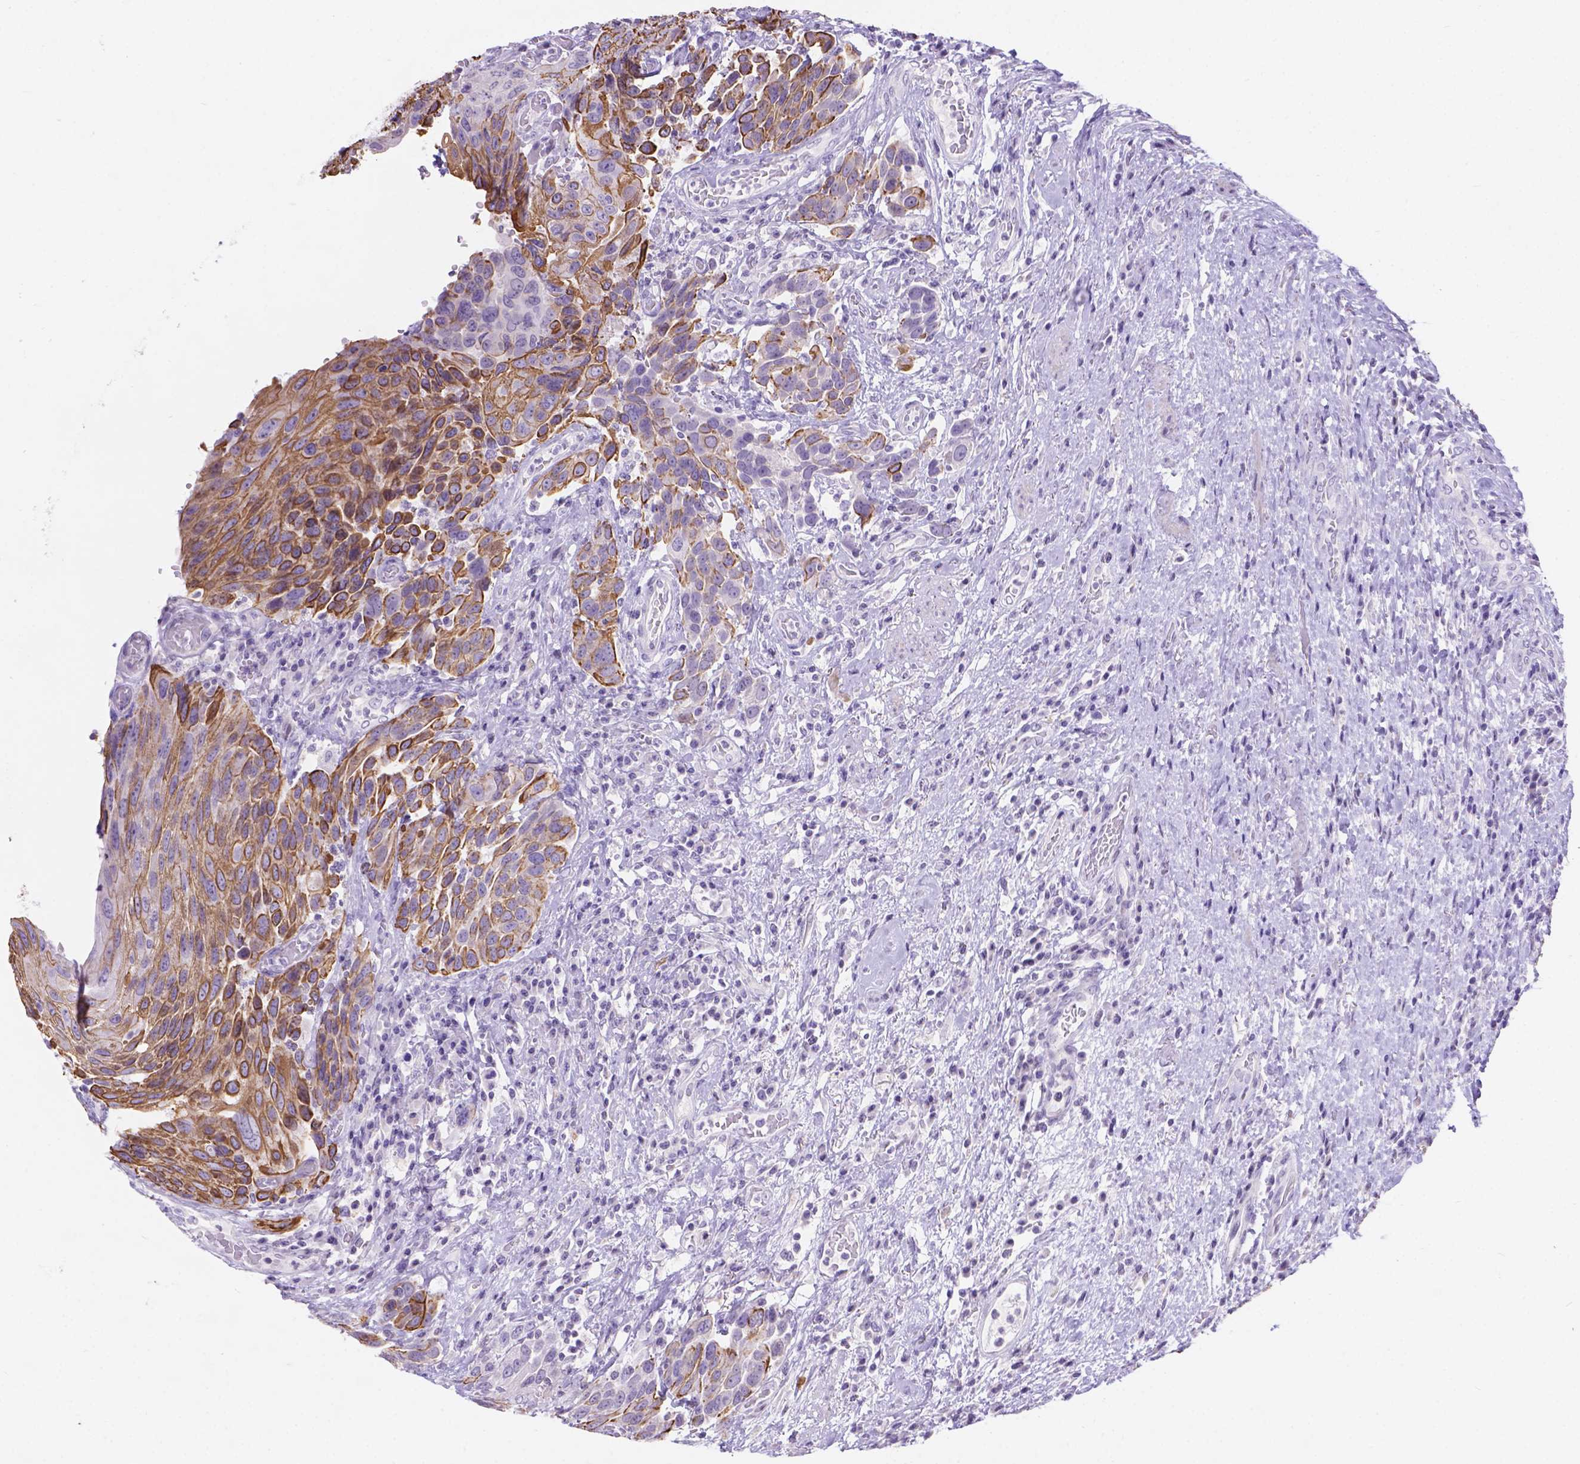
{"staining": {"intensity": "moderate", "quantity": ">75%", "location": "cytoplasmic/membranous"}, "tissue": "urothelial cancer", "cell_type": "Tumor cells", "image_type": "cancer", "snomed": [{"axis": "morphology", "description": "Urothelial carcinoma, High grade"}, {"axis": "topography", "description": "Urinary bladder"}], "caption": "This histopathology image exhibits IHC staining of human urothelial cancer, with medium moderate cytoplasmic/membranous positivity in approximately >75% of tumor cells.", "gene": "DMWD", "patient": {"sex": "female", "age": 70}}